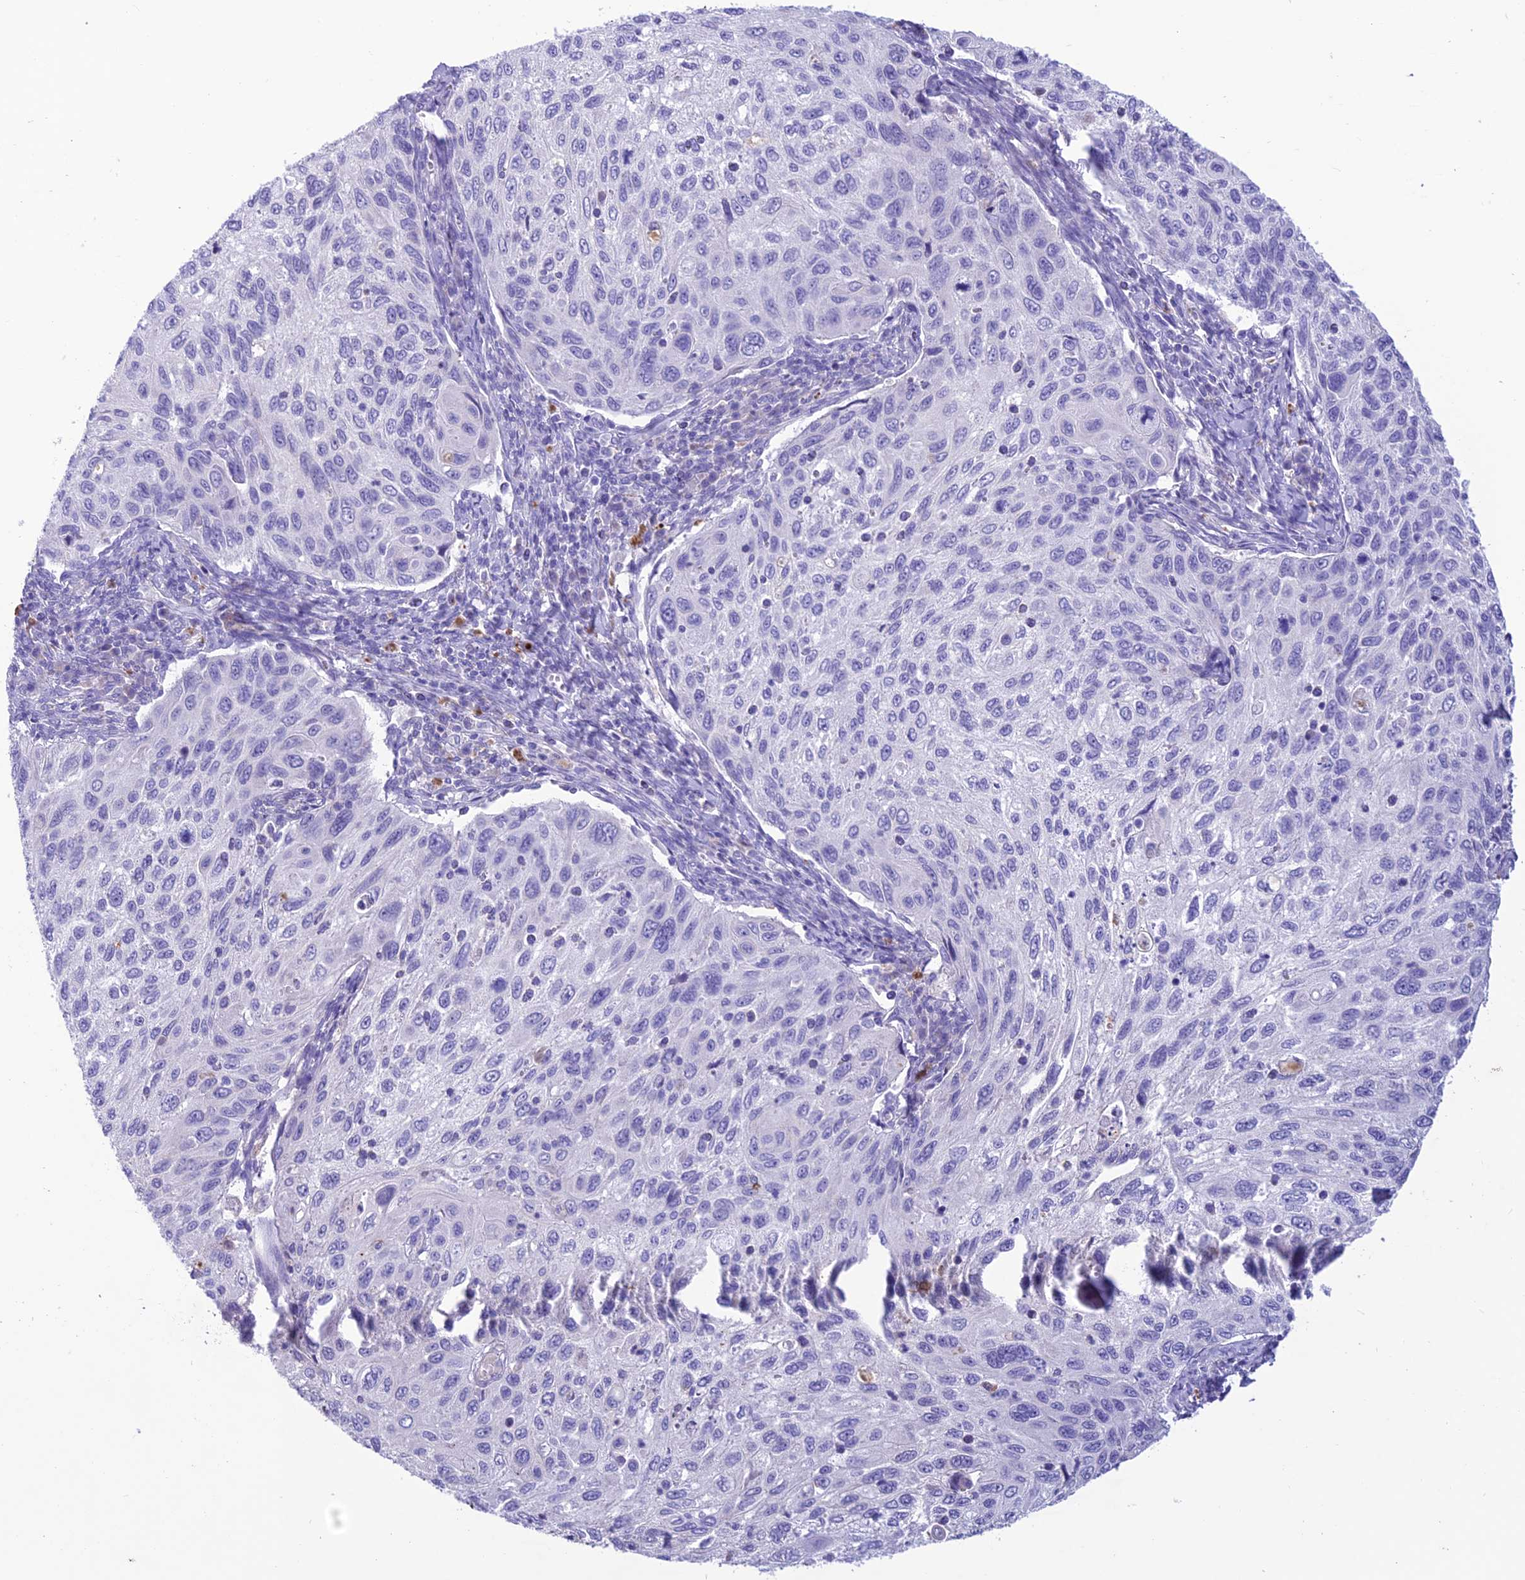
{"staining": {"intensity": "negative", "quantity": "none", "location": "none"}, "tissue": "cervical cancer", "cell_type": "Tumor cells", "image_type": "cancer", "snomed": [{"axis": "morphology", "description": "Squamous cell carcinoma, NOS"}, {"axis": "topography", "description": "Cervix"}], "caption": "Cervical cancer stained for a protein using IHC reveals no staining tumor cells.", "gene": "IFT172", "patient": {"sex": "female", "age": 70}}